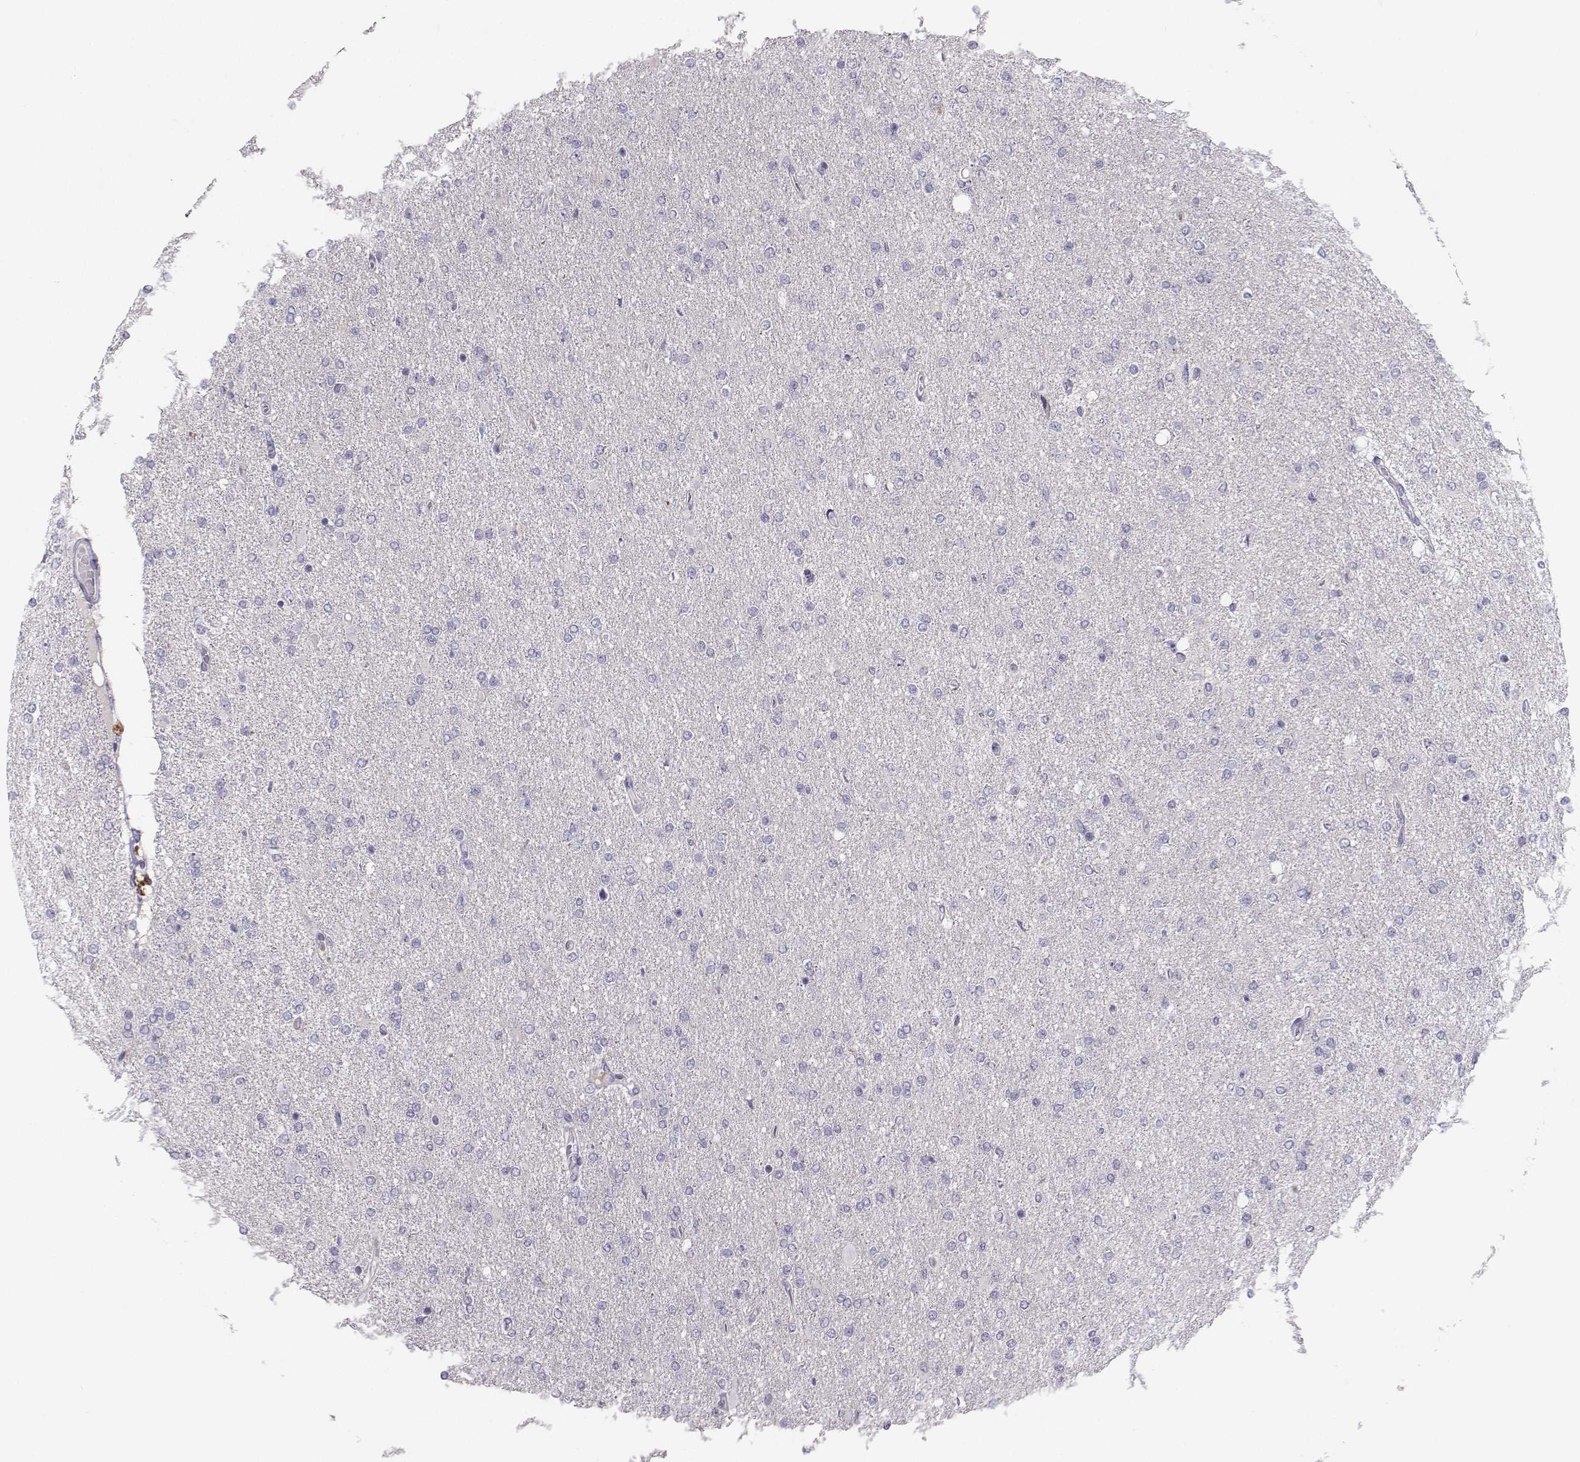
{"staining": {"intensity": "negative", "quantity": "none", "location": "none"}, "tissue": "glioma", "cell_type": "Tumor cells", "image_type": "cancer", "snomed": [{"axis": "morphology", "description": "Glioma, malignant, High grade"}, {"axis": "topography", "description": "Cerebral cortex"}], "caption": "There is no significant staining in tumor cells of glioma.", "gene": "MROH7", "patient": {"sex": "male", "age": 70}}